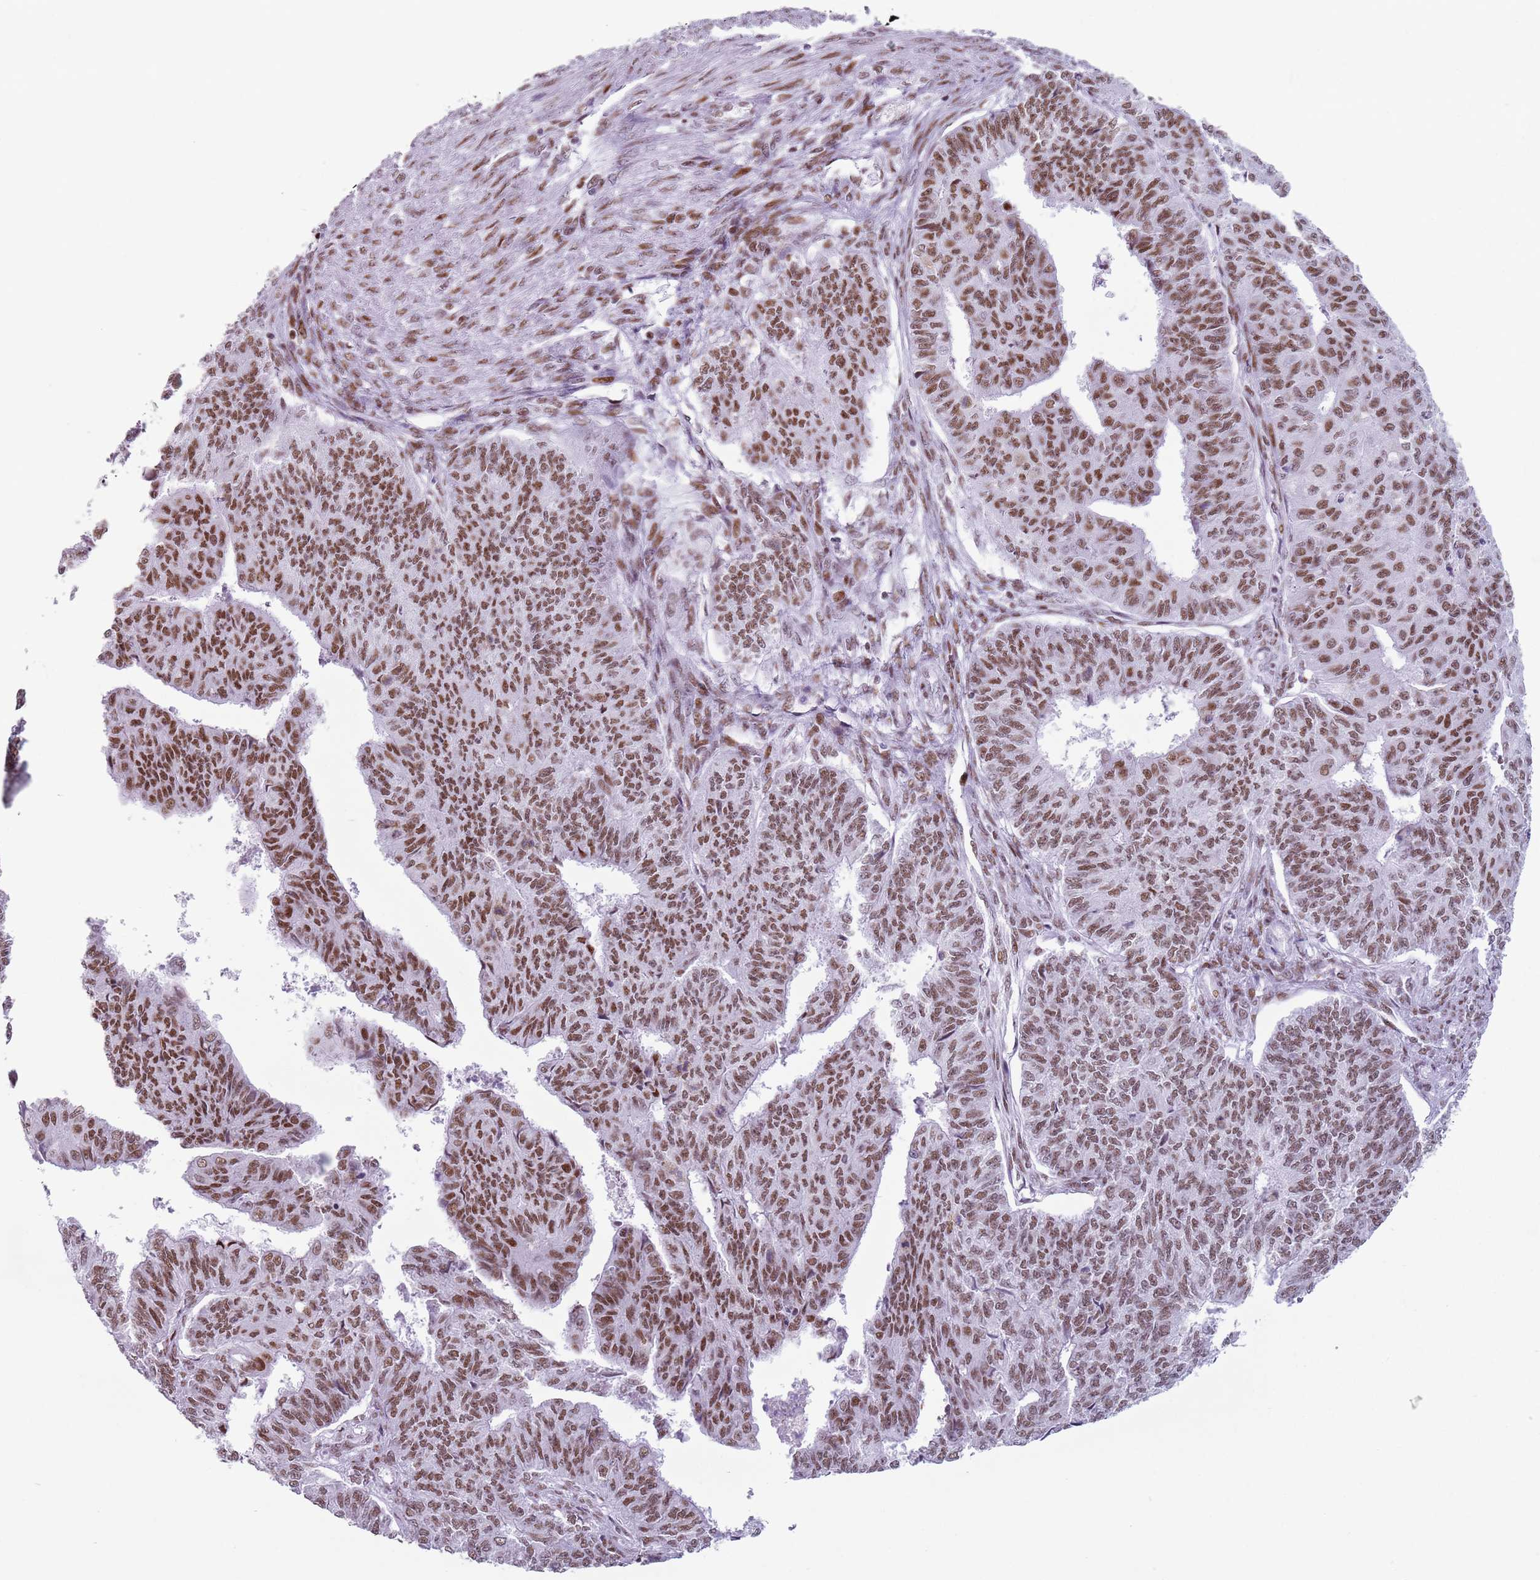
{"staining": {"intensity": "moderate", "quantity": ">75%", "location": "nuclear"}, "tissue": "endometrial cancer", "cell_type": "Tumor cells", "image_type": "cancer", "snomed": [{"axis": "morphology", "description": "Adenocarcinoma, NOS"}, {"axis": "topography", "description": "Endometrium"}], "caption": "There is medium levels of moderate nuclear expression in tumor cells of endometrial cancer (adenocarcinoma), as demonstrated by immunohistochemical staining (brown color).", "gene": "FAM104B", "patient": {"sex": "female", "age": 32}}